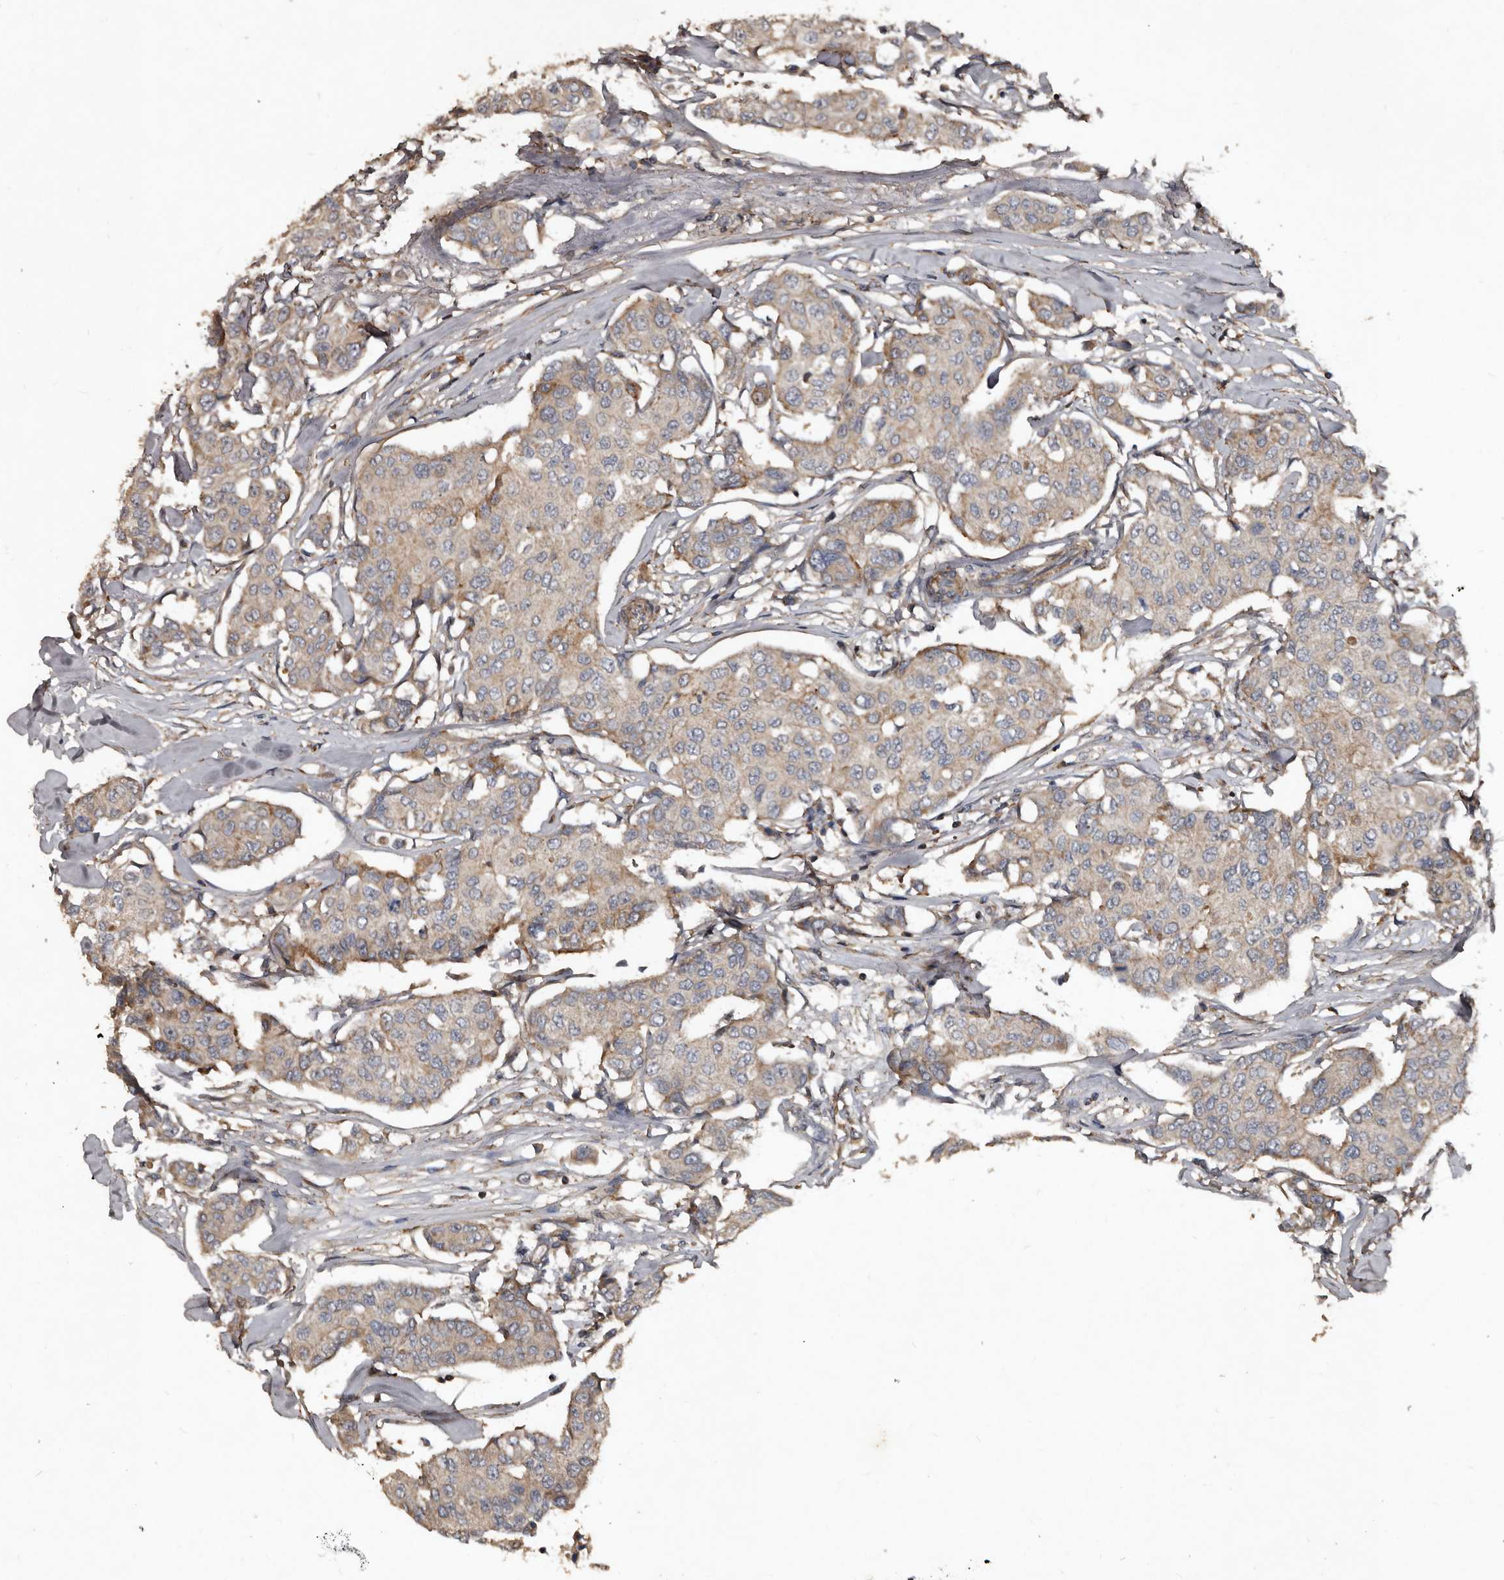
{"staining": {"intensity": "weak", "quantity": ">75%", "location": "cytoplasmic/membranous"}, "tissue": "breast cancer", "cell_type": "Tumor cells", "image_type": "cancer", "snomed": [{"axis": "morphology", "description": "Duct carcinoma"}, {"axis": "topography", "description": "Breast"}], "caption": "IHC (DAB) staining of human infiltrating ductal carcinoma (breast) exhibits weak cytoplasmic/membranous protein staining in about >75% of tumor cells. (Brightfield microscopy of DAB IHC at high magnification).", "gene": "GREB1", "patient": {"sex": "female", "age": 80}}